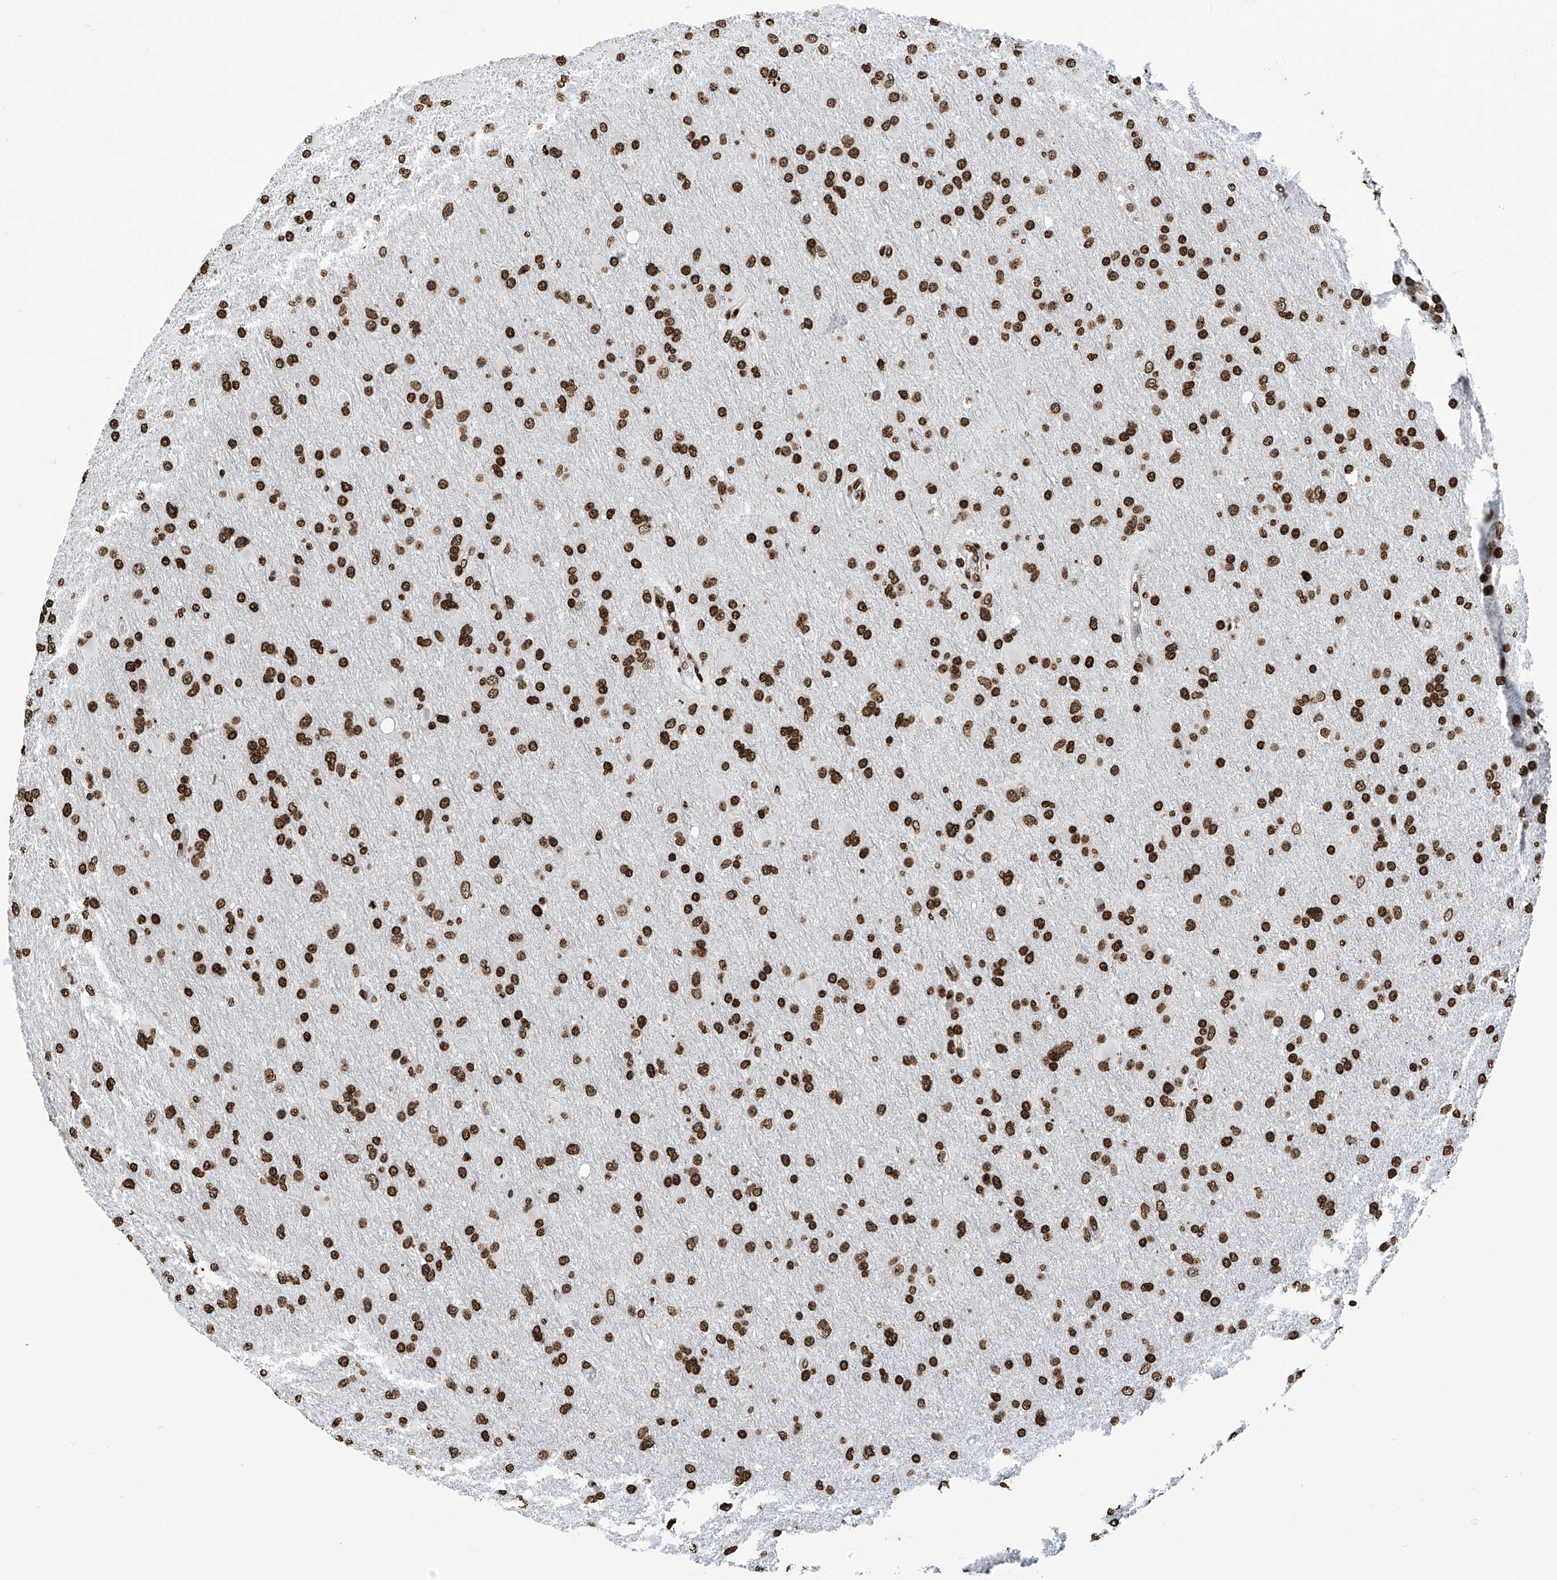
{"staining": {"intensity": "strong", "quantity": ">75%", "location": "nuclear"}, "tissue": "glioma", "cell_type": "Tumor cells", "image_type": "cancer", "snomed": [{"axis": "morphology", "description": "Glioma, malignant, High grade"}, {"axis": "topography", "description": "Cerebral cortex"}], "caption": "High-magnification brightfield microscopy of high-grade glioma (malignant) stained with DAB (3,3'-diaminobenzidine) (brown) and counterstained with hematoxylin (blue). tumor cells exhibit strong nuclear staining is appreciated in approximately>75% of cells.", "gene": "DPPA2", "patient": {"sex": "female", "age": 36}}